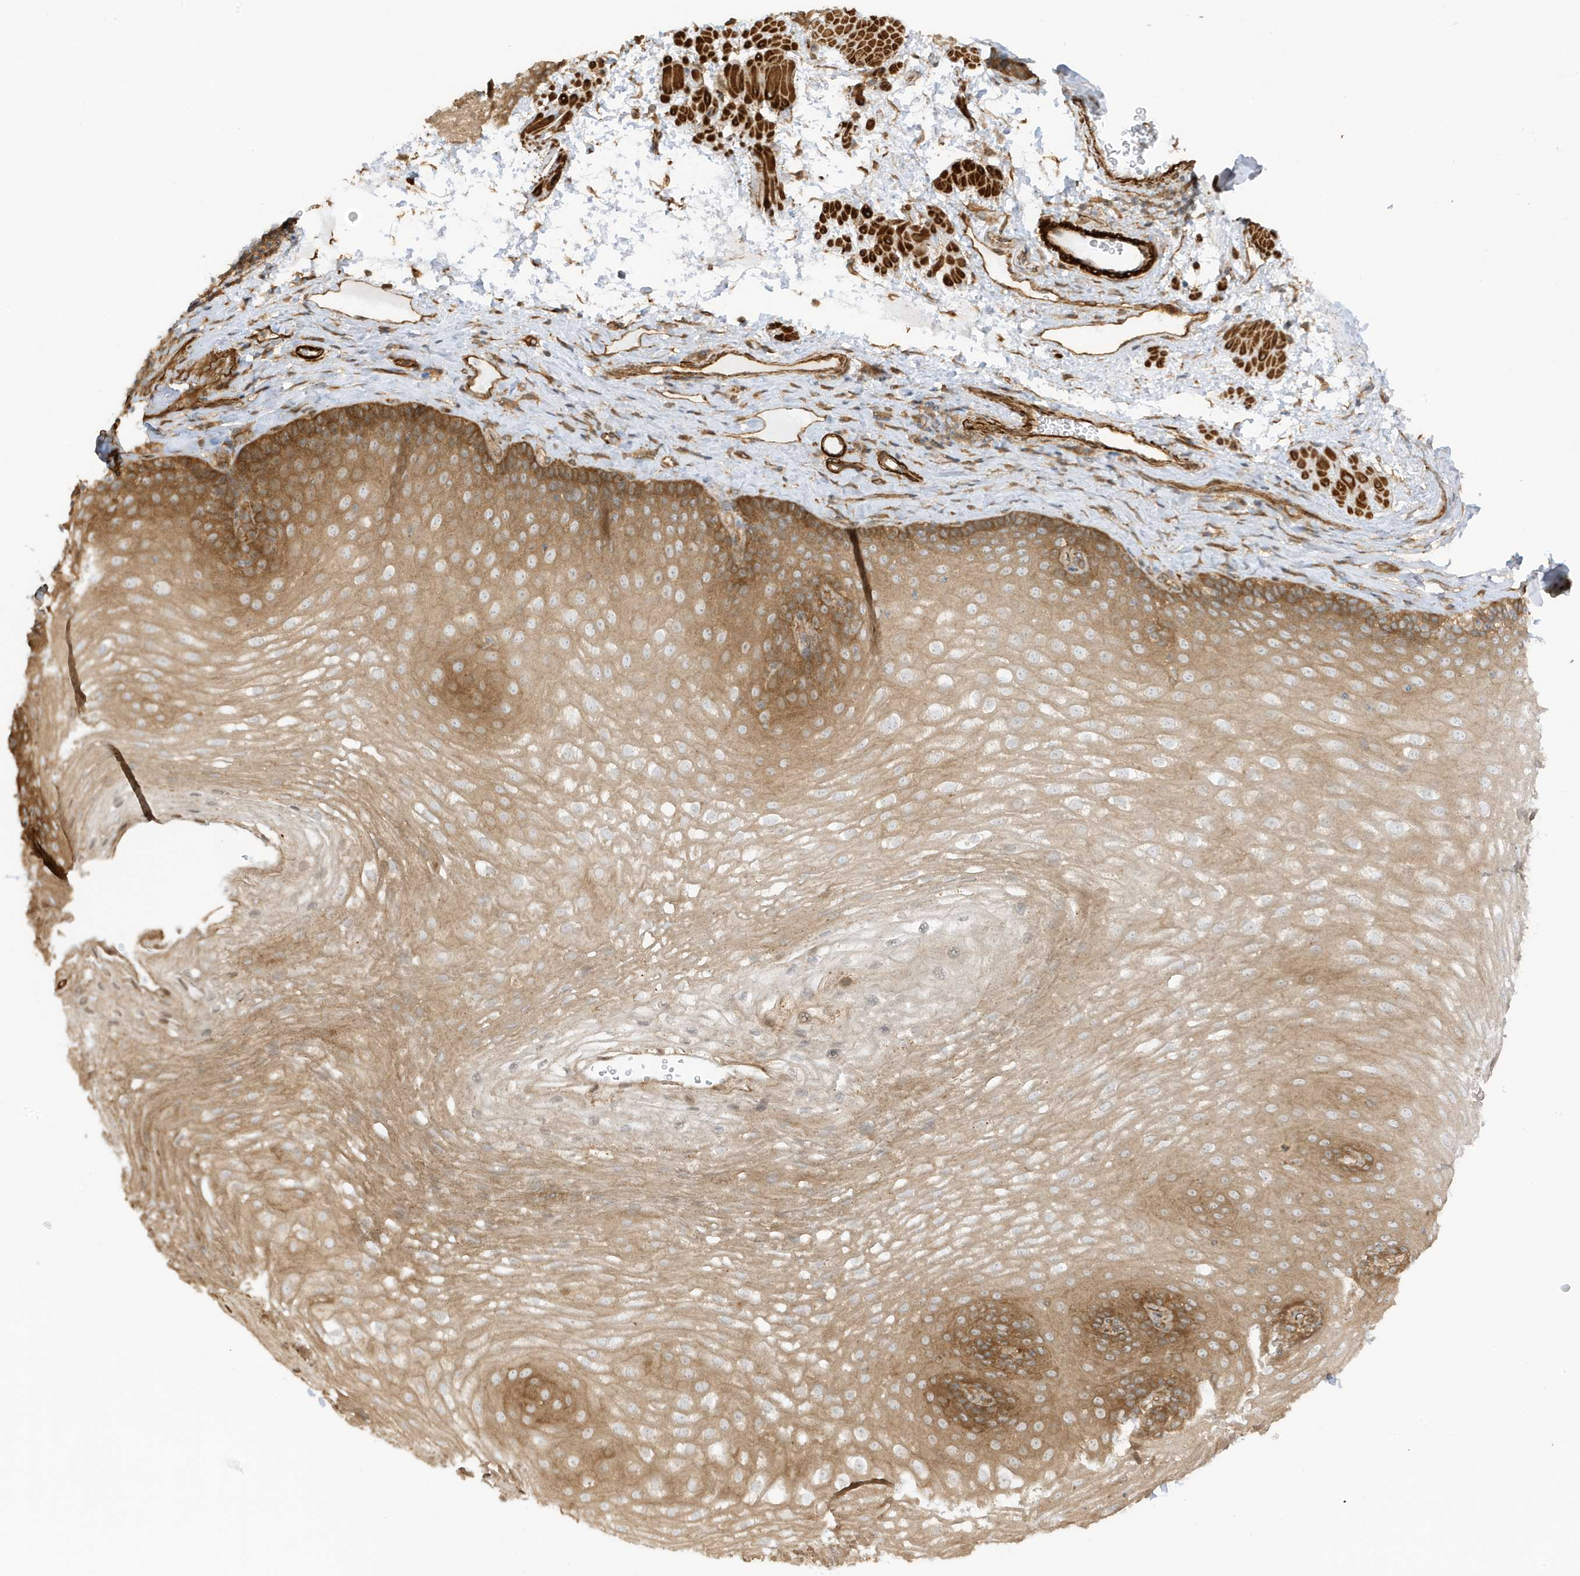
{"staining": {"intensity": "moderate", "quantity": ">75%", "location": "cytoplasmic/membranous"}, "tissue": "esophagus", "cell_type": "Squamous epithelial cells", "image_type": "normal", "snomed": [{"axis": "morphology", "description": "Normal tissue, NOS"}, {"axis": "topography", "description": "Esophagus"}], "caption": "Protein expression analysis of benign human esophagus reveals moderate cytoplasmic/membranous staining in about >75% of squamous epithelial cells.", "gene": "CDC42EP3", "patient": {"sex": "female", "age": 66}}